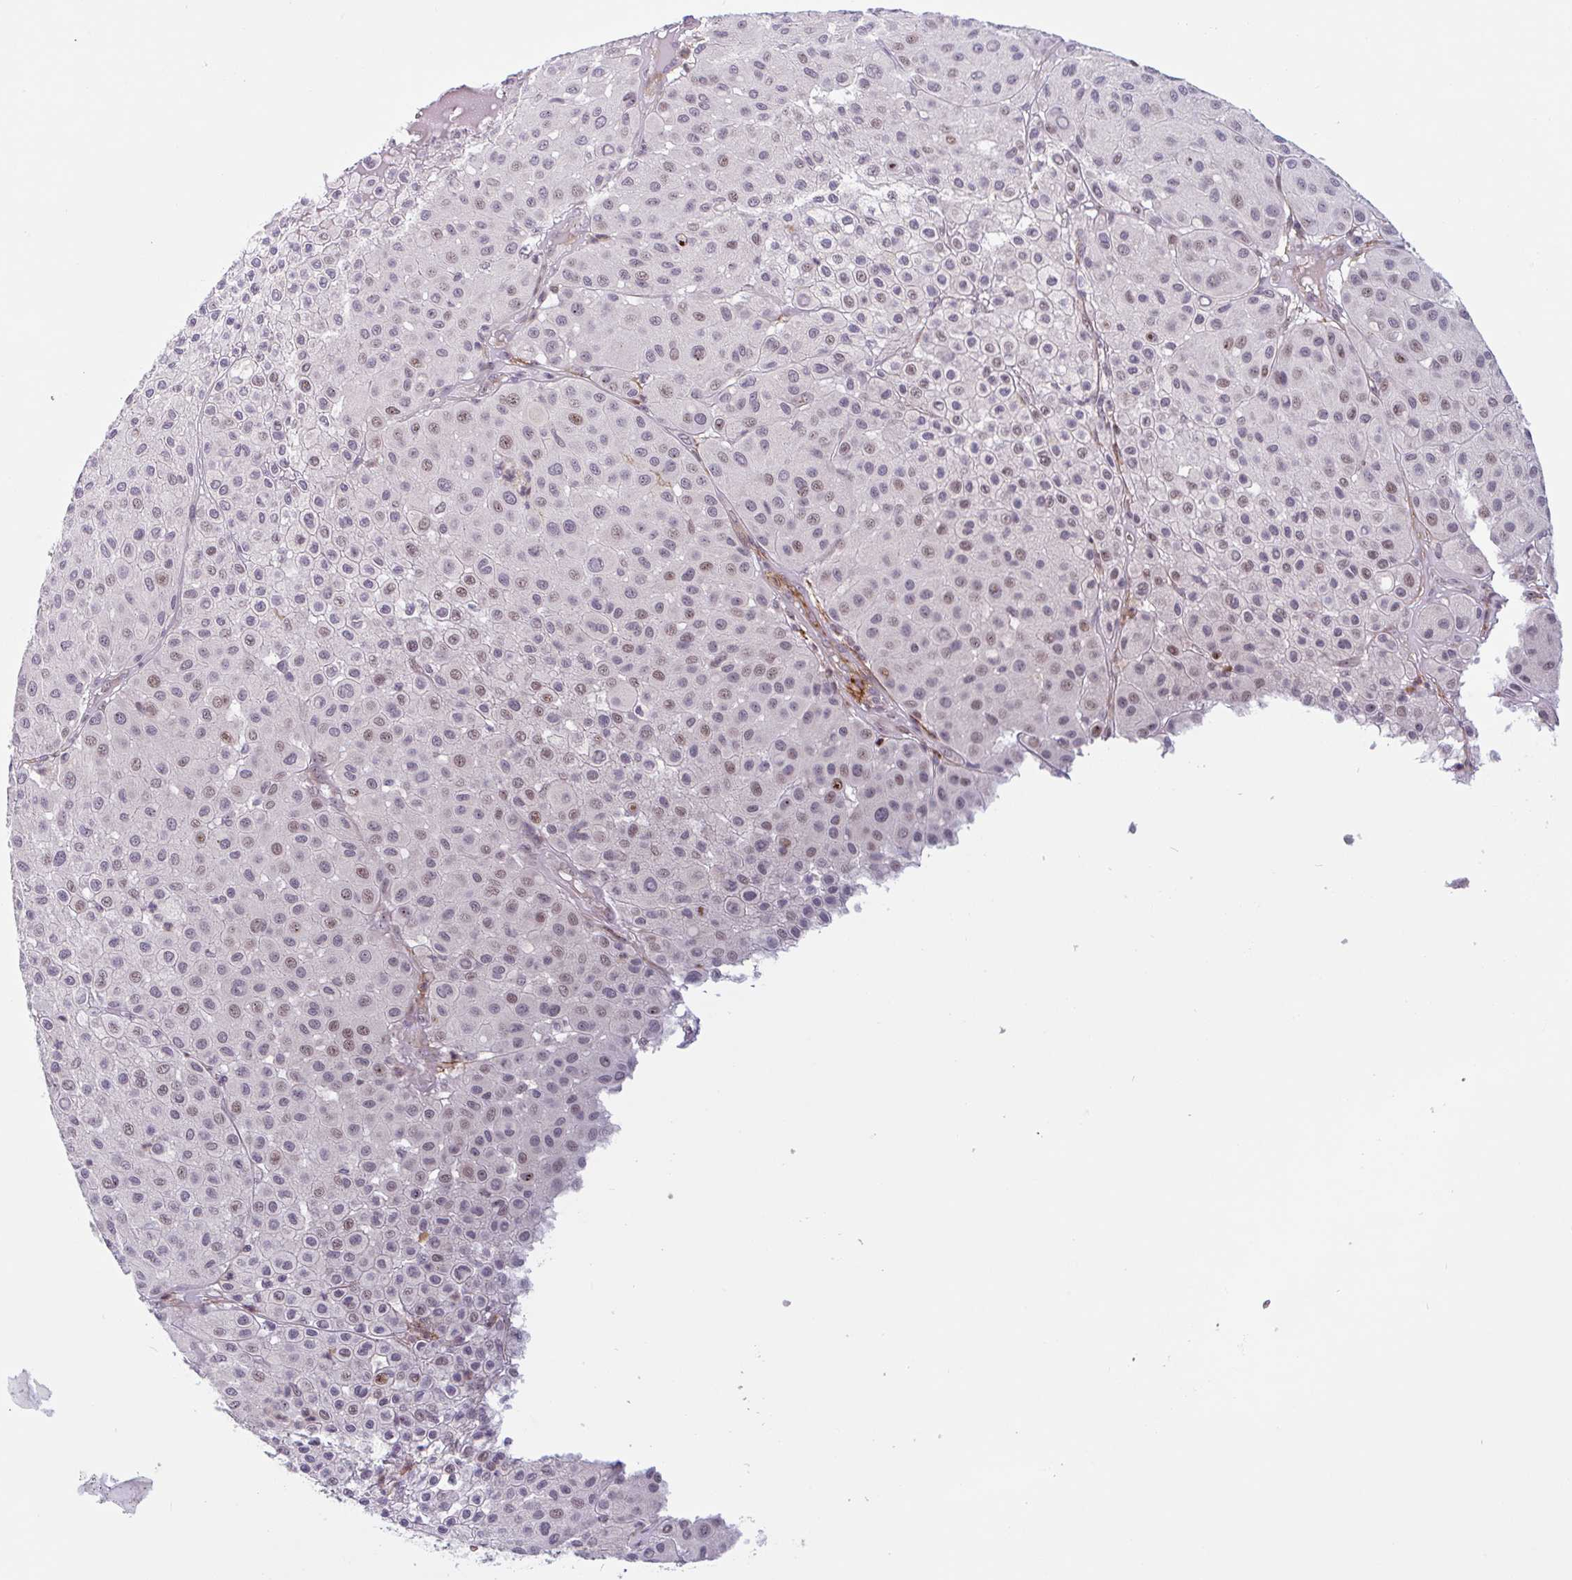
{"staining": {"intensity": "moderate", "quantity": "25%-75%", "location": "nuclear"}, "tissue": "melanoma", "cell_type": "Tumor cells", "image_type": "cancer", "snomed": [{"axis": "morphology", "description": "Malignant melanoma, Metastatic site"}, {"axis": "topography", "description": "Smooth muscle"}], "caption": "DAB (3,3'-diaminobenzidine) immunohistochemical staining of melanoma exhibits moderate nuclear protein positivity in about 25%-75% of tumor cells. Ihc stains the protein in brown and the nuclei are stained blue.", "gene": "TMEM119", "patient": {"sex": "male", "age": 41}}